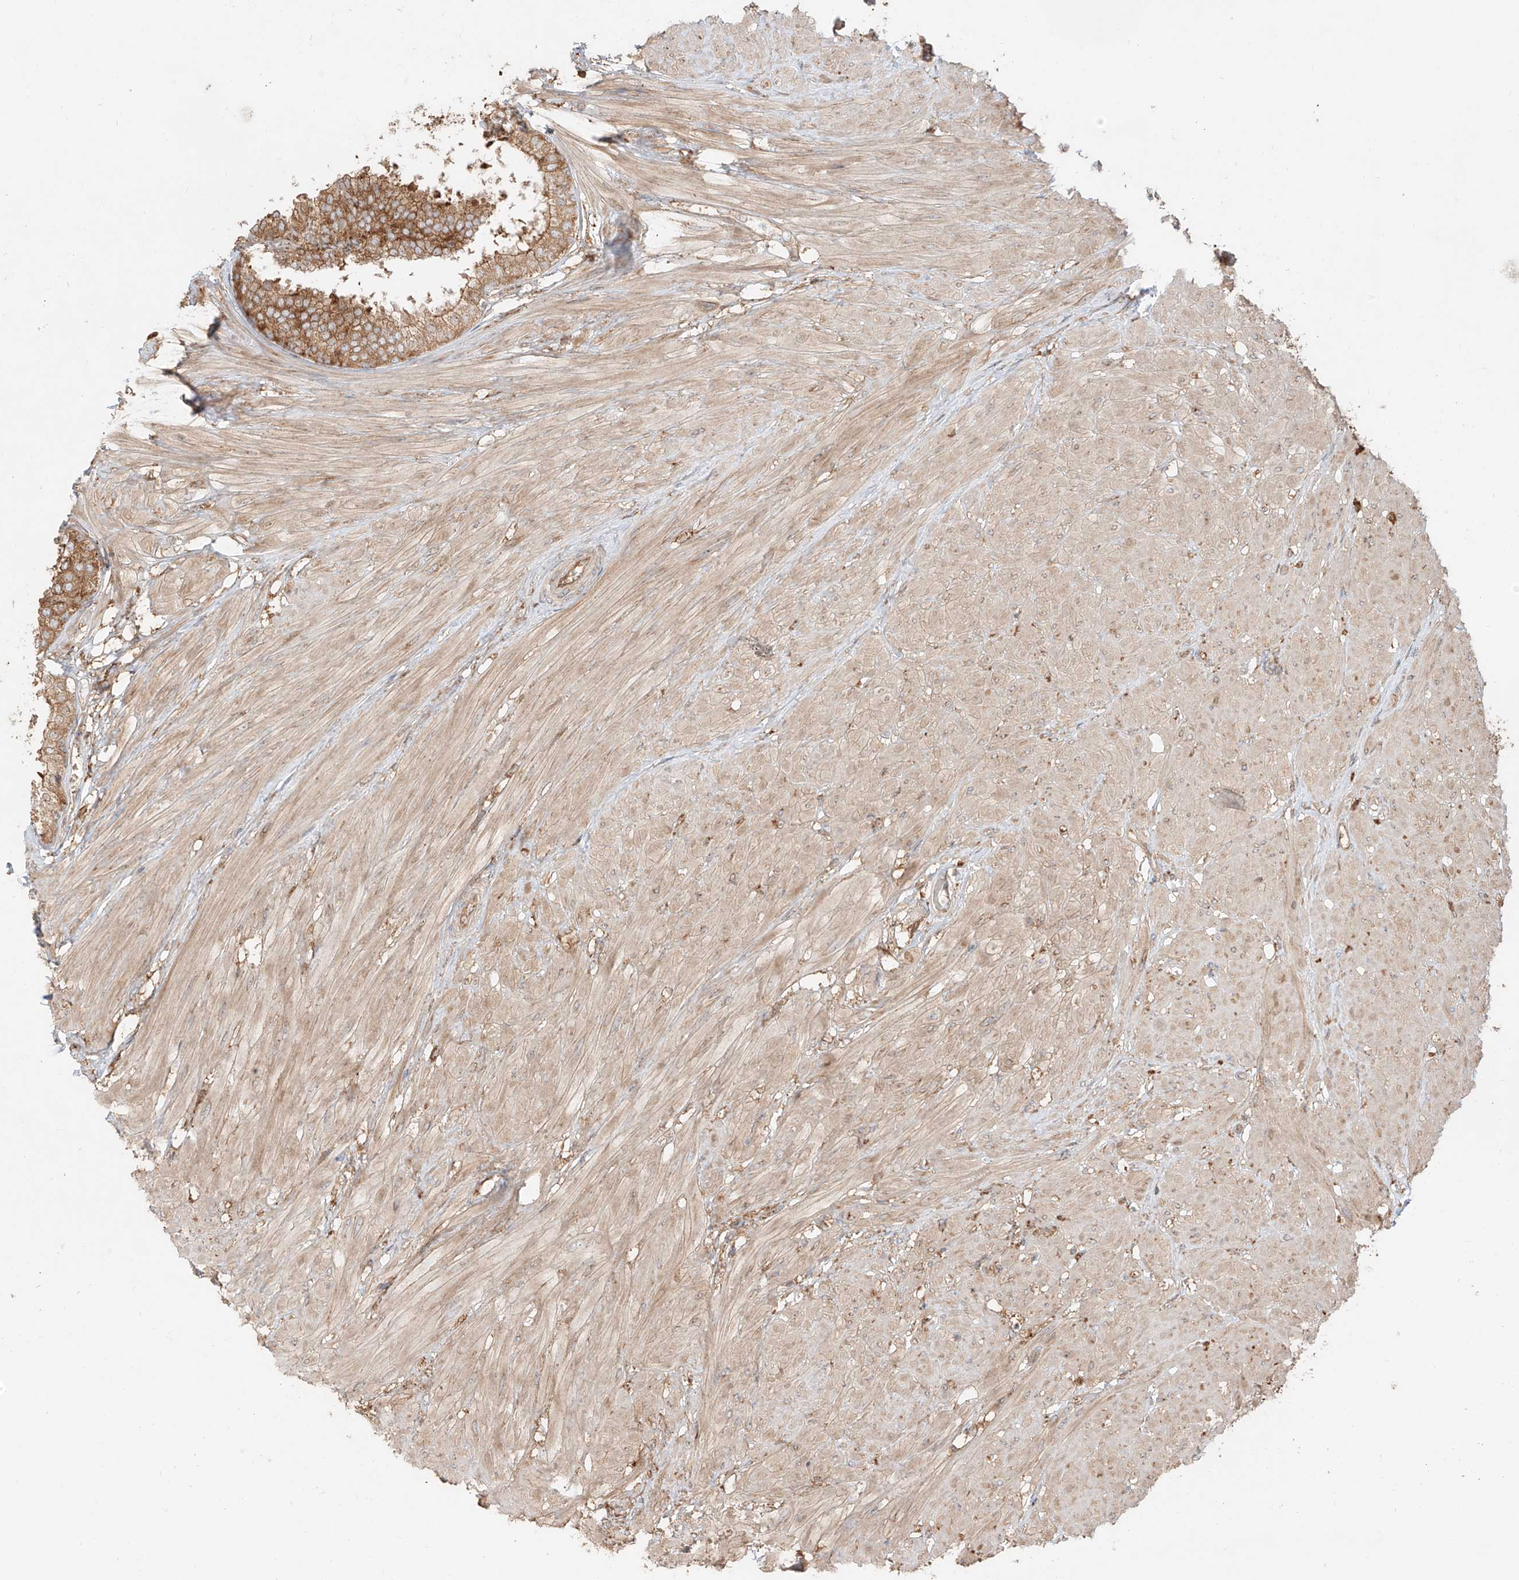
{"staining": {"intensity": "strong", "quantity": ">75%", "location": "cytoplasmic/membranous"}, "tissue": "prostate", "cell_type": "Glandular cells", "image_type": "normal", "snomed": [{"axis": "morphology", "description": "Normal tissue, NOS"}, {"axis": "topography", "description": "Prostate"}], "caption": "Immunohistochemical staining of benign prostate reveals high levels of strong cytoplasmic/membranous expression in approximately >75% of glandular cells.", "gene": "SNX9", "patient": {"sex": "male", "age": 48}}